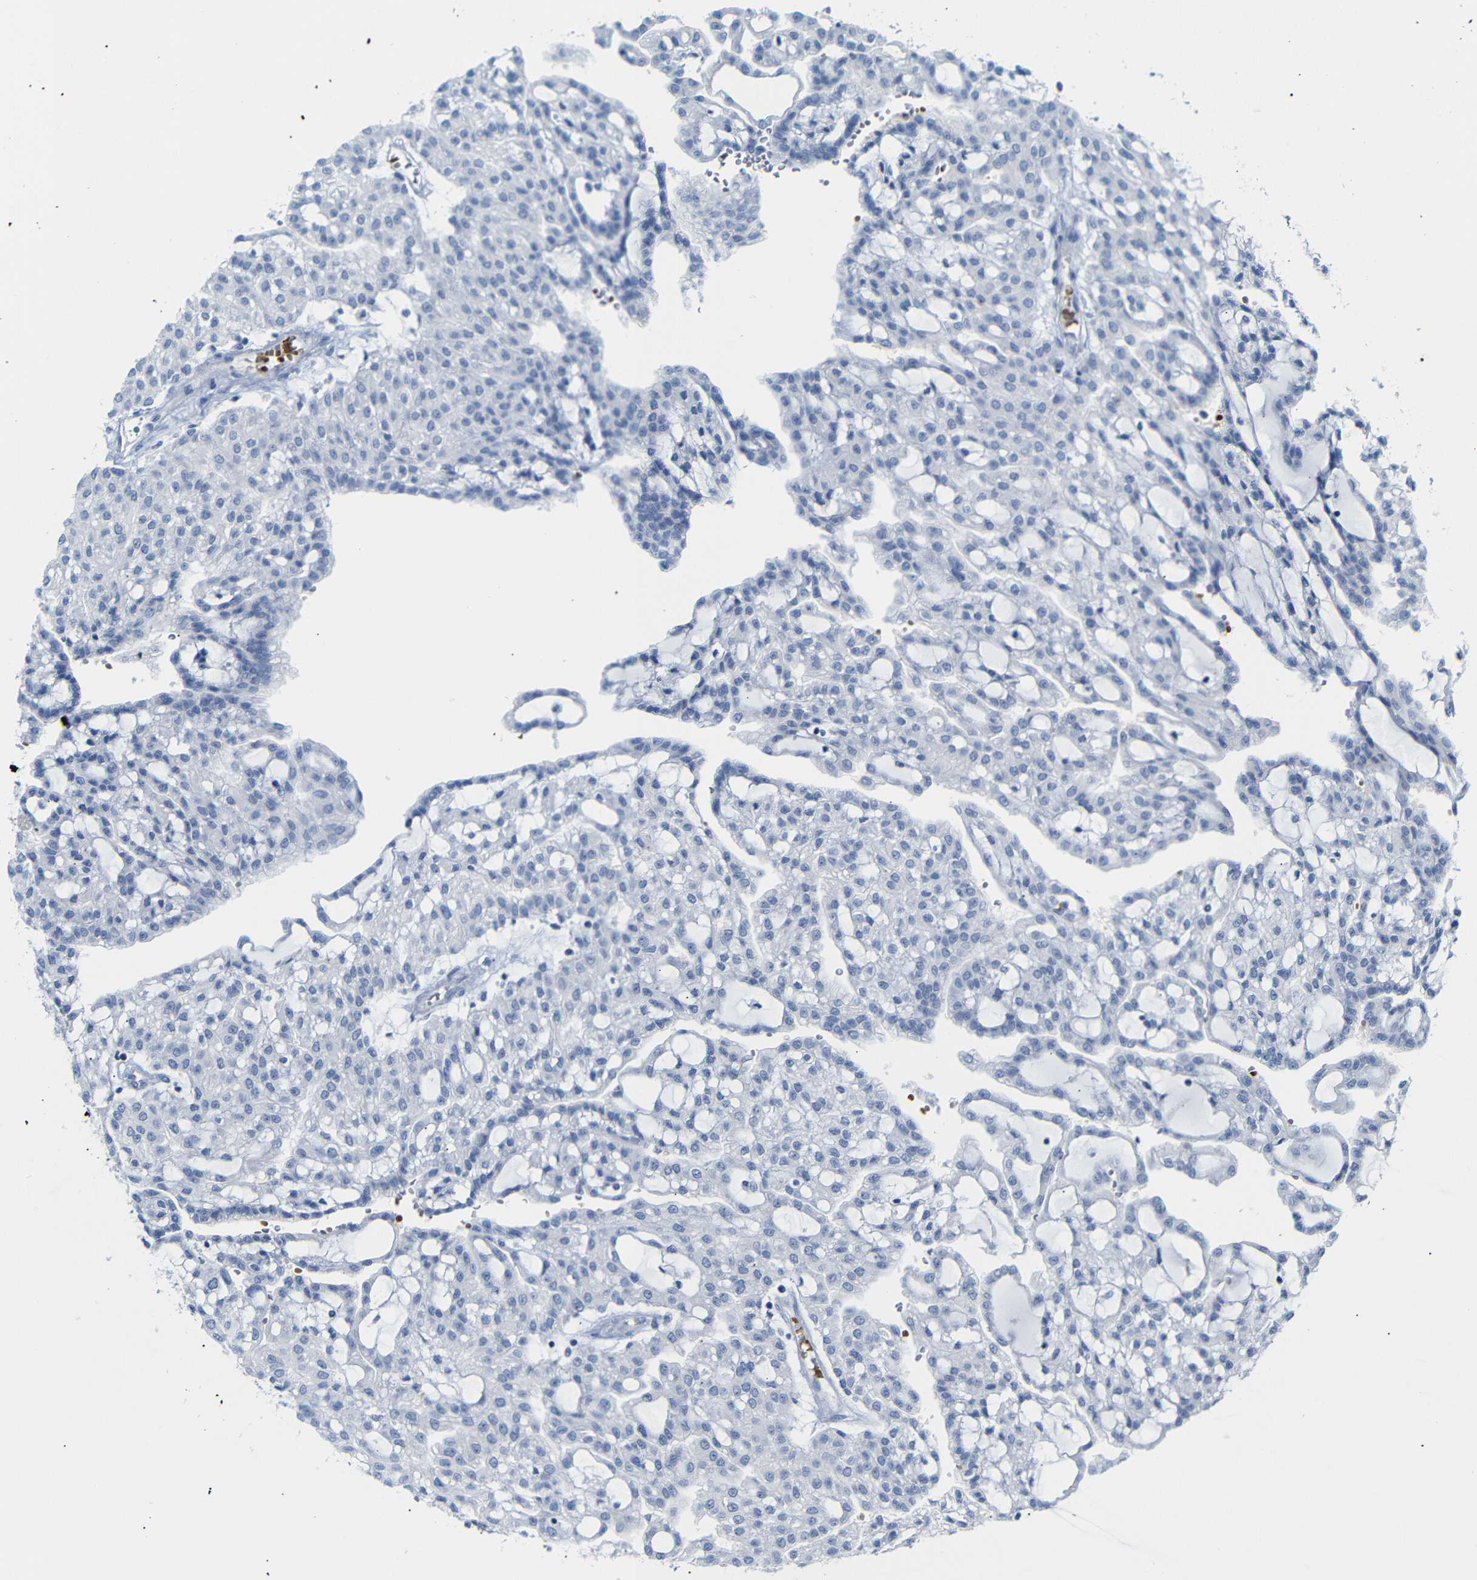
{"staining": {"intensity": "negative", "quantity": "none", "location": "none"}, "tissue": "renal cancer", "cell_type": "Tumor cells", "image_type": "cancer", "snomed": [{"axis": "morphology", "description": "Adenocarcinoma, NOS"}, {"axis": "topography", "description": "Kidney"}], "caption": "Renal cancer stained for a protein using IHC reveals no positivity tumor cells.", "gene": "ERVMER34-1", "patient": {"sex": "male", "age": 63}}